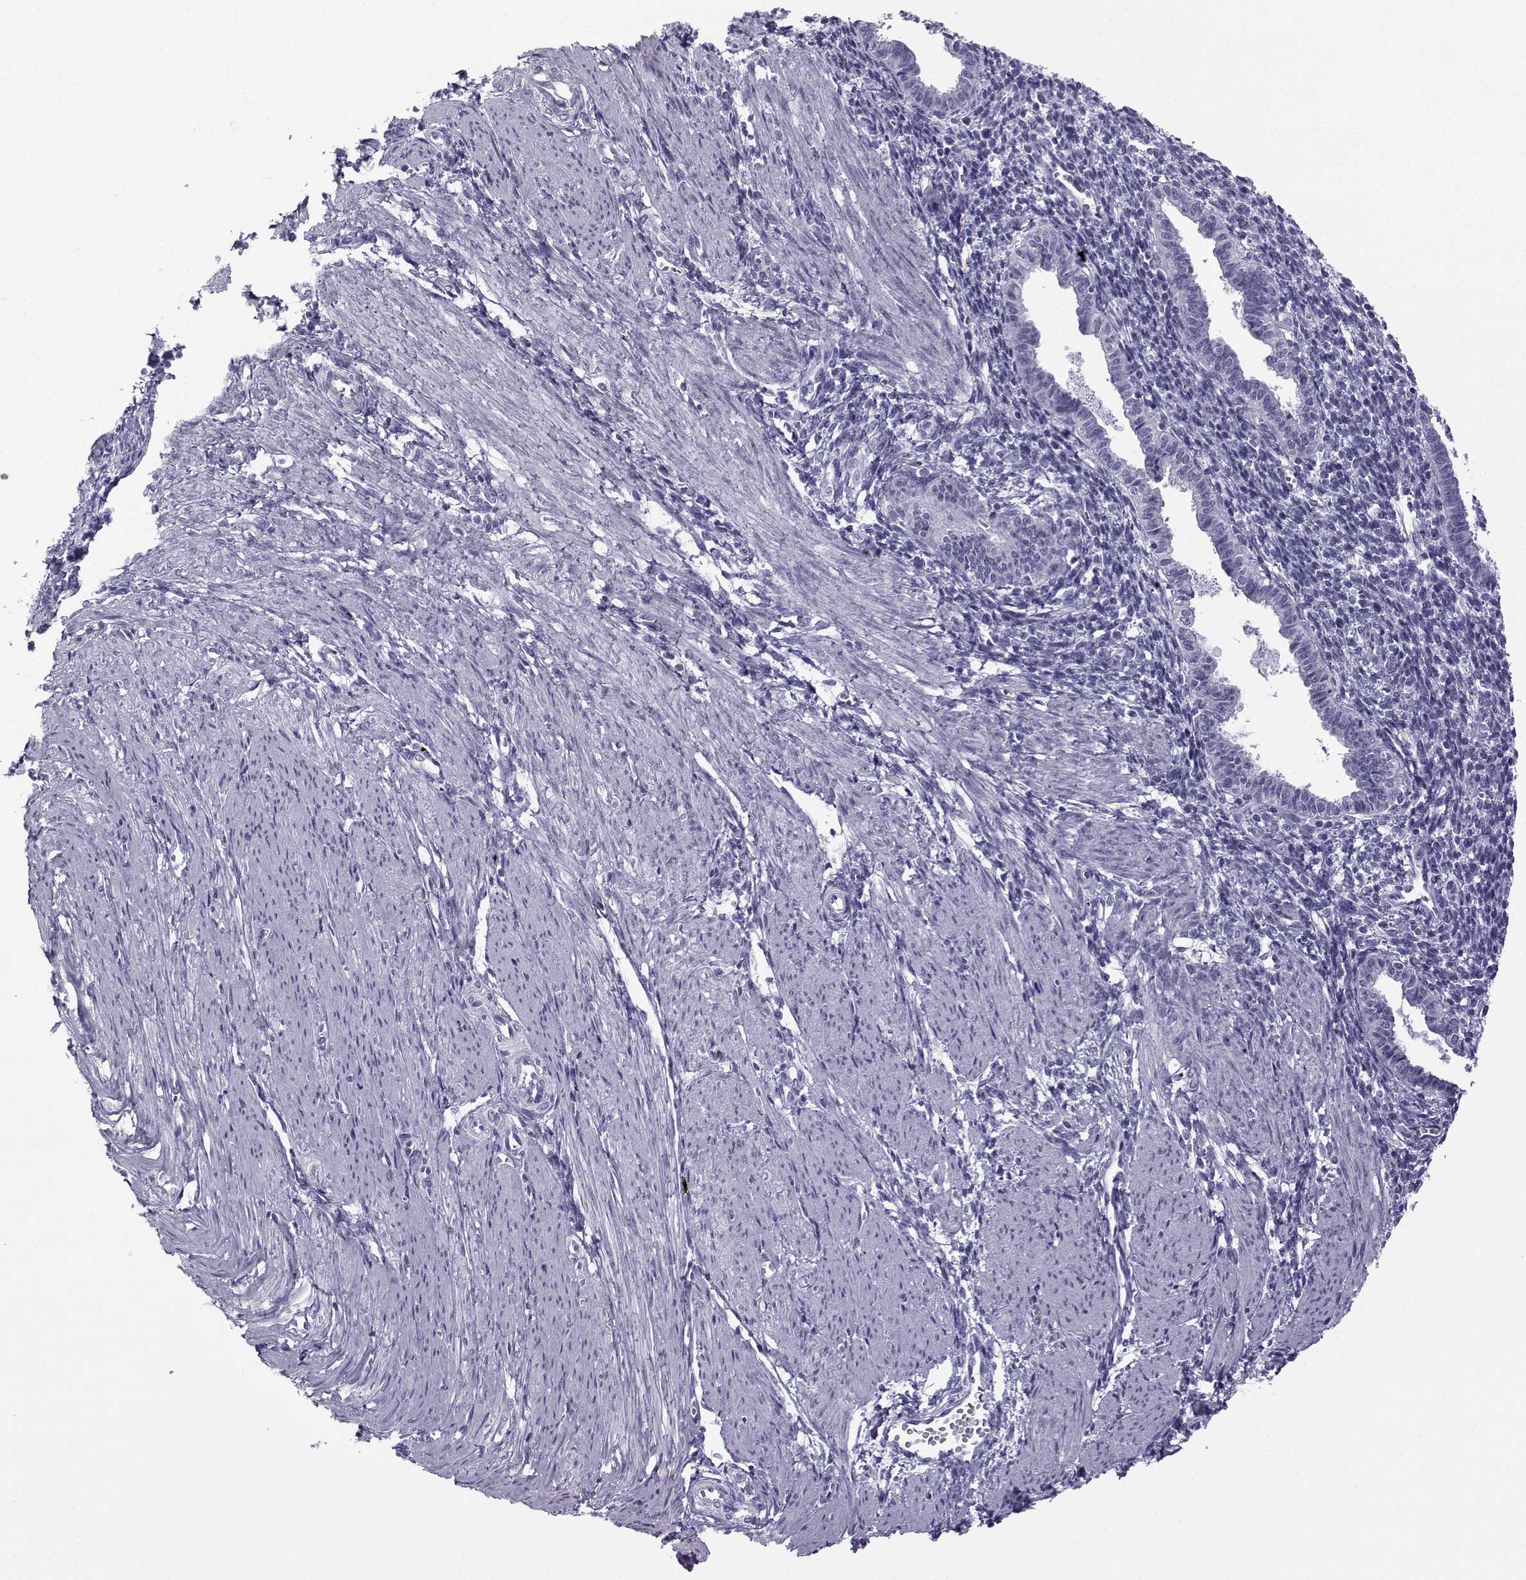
{"staining": {"intensity": "negative", "quantity": "none", "location": "none"}, "tissue": "endometrium", "cell_type": "Cells in endometrial stroma", "image_type": "normal", "snomed": [{"axis": "morphology", "description": "Normal tissue, NOS"}, {"axis": "topography", "description": "Endometrium"}], "caption": "This histopathology image is of unremarkable endometrium stained with IHC to label a protein in brown with the nuclei are counter-stained blue. There is no expression in cells in endometrial stroma.", "gene": "ZBTB8B", "patient": {"sex": "female", "age": 37}}